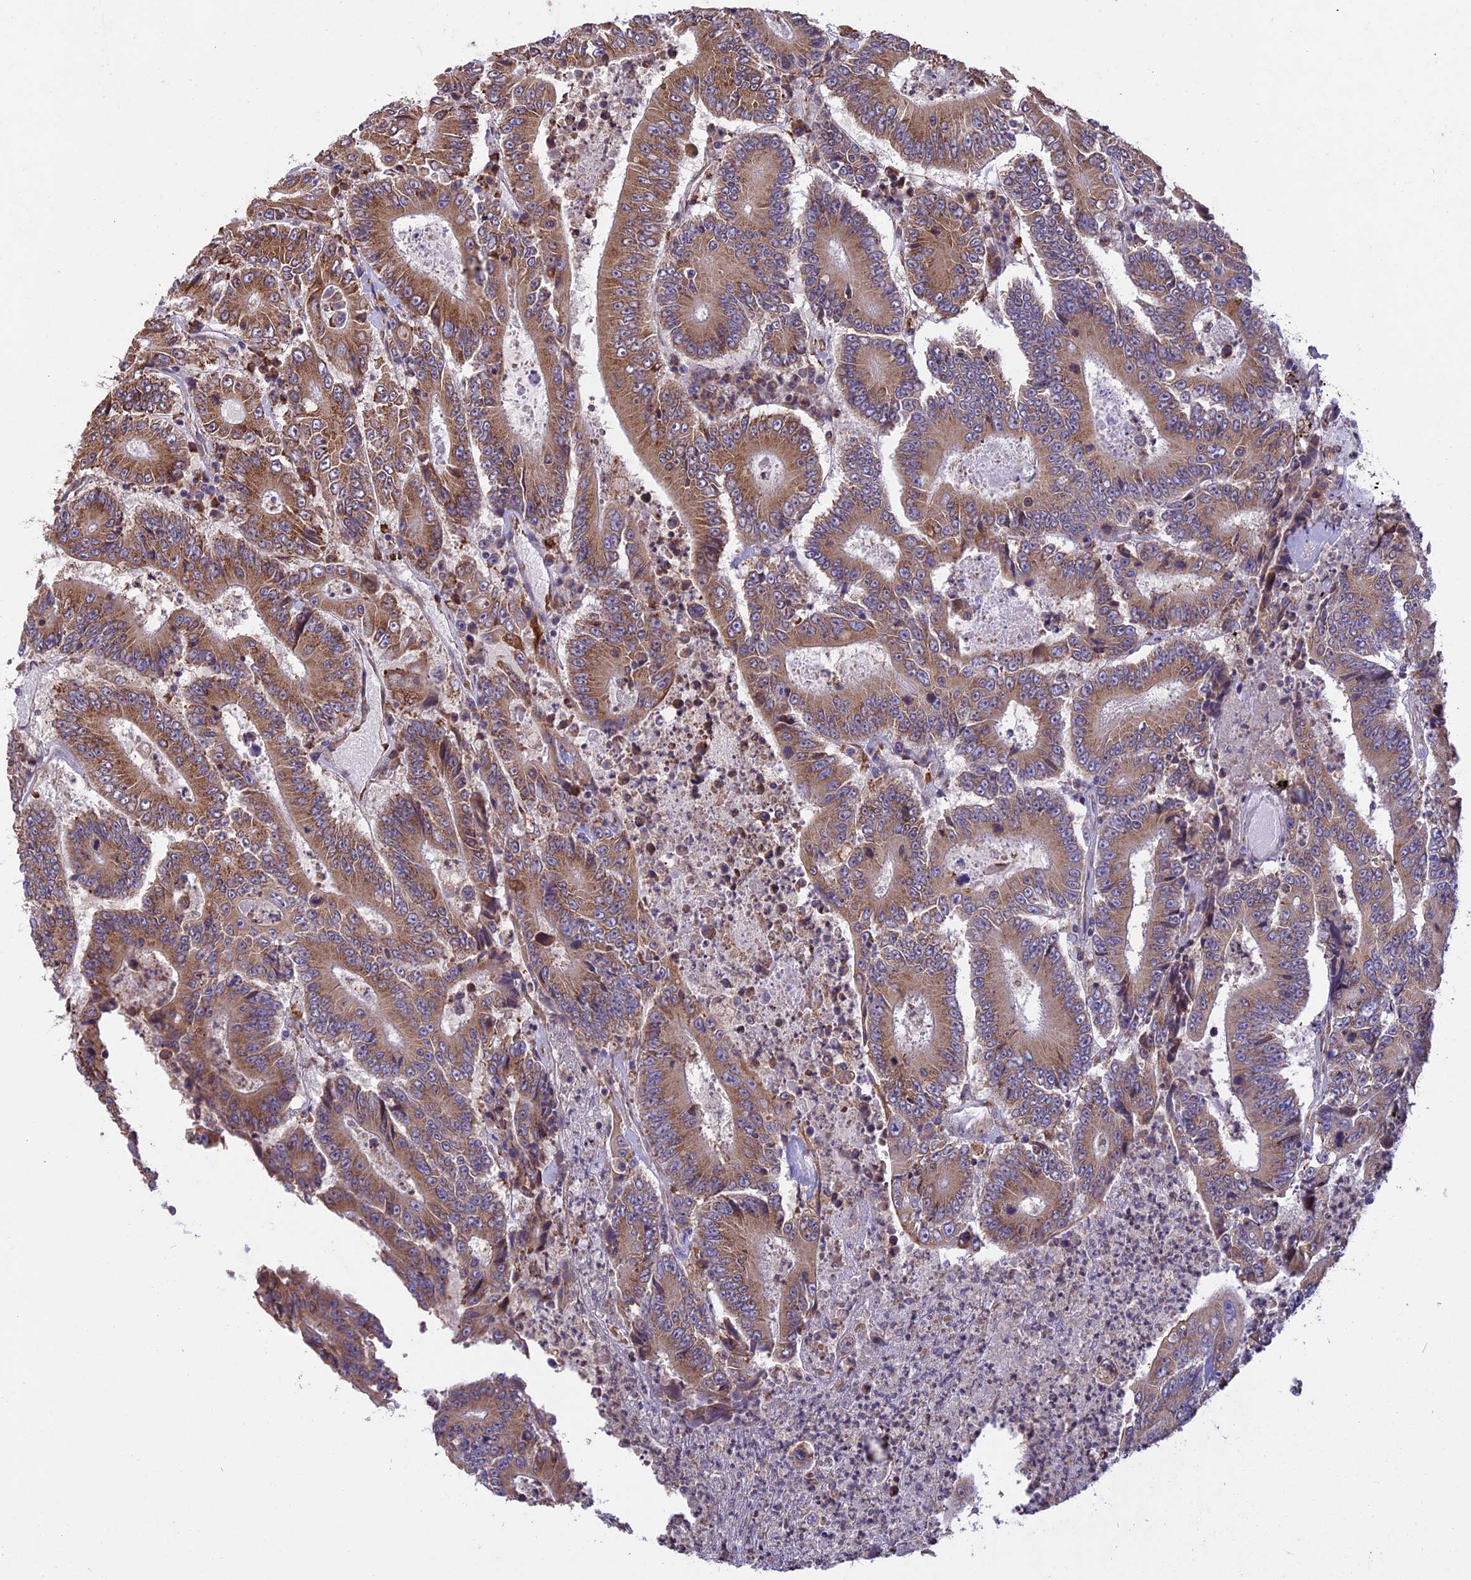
{"staining": {"intensity": "moderate", "quantity": ">75%", "location": "cytoplasmic/membranous"}, "tissue": "colorectal cancer", "cell_type": "Tumor cells", "image_type": "cancer", "snomed": [{"axis": "morphology", "description": "Adenocarcinoma, NOS"}, {"axis": "topography", "description": "Colon"}], "caption": "Immunohistochemistry of colorectal cancer (adenocarcinoma) demonstrates medium levels of moderate cytoplasmic/membranous expression in approximately >75% of tumor cells.", "gene": "DMRTA2", "patient": {"sex": "male", "age": 83}}